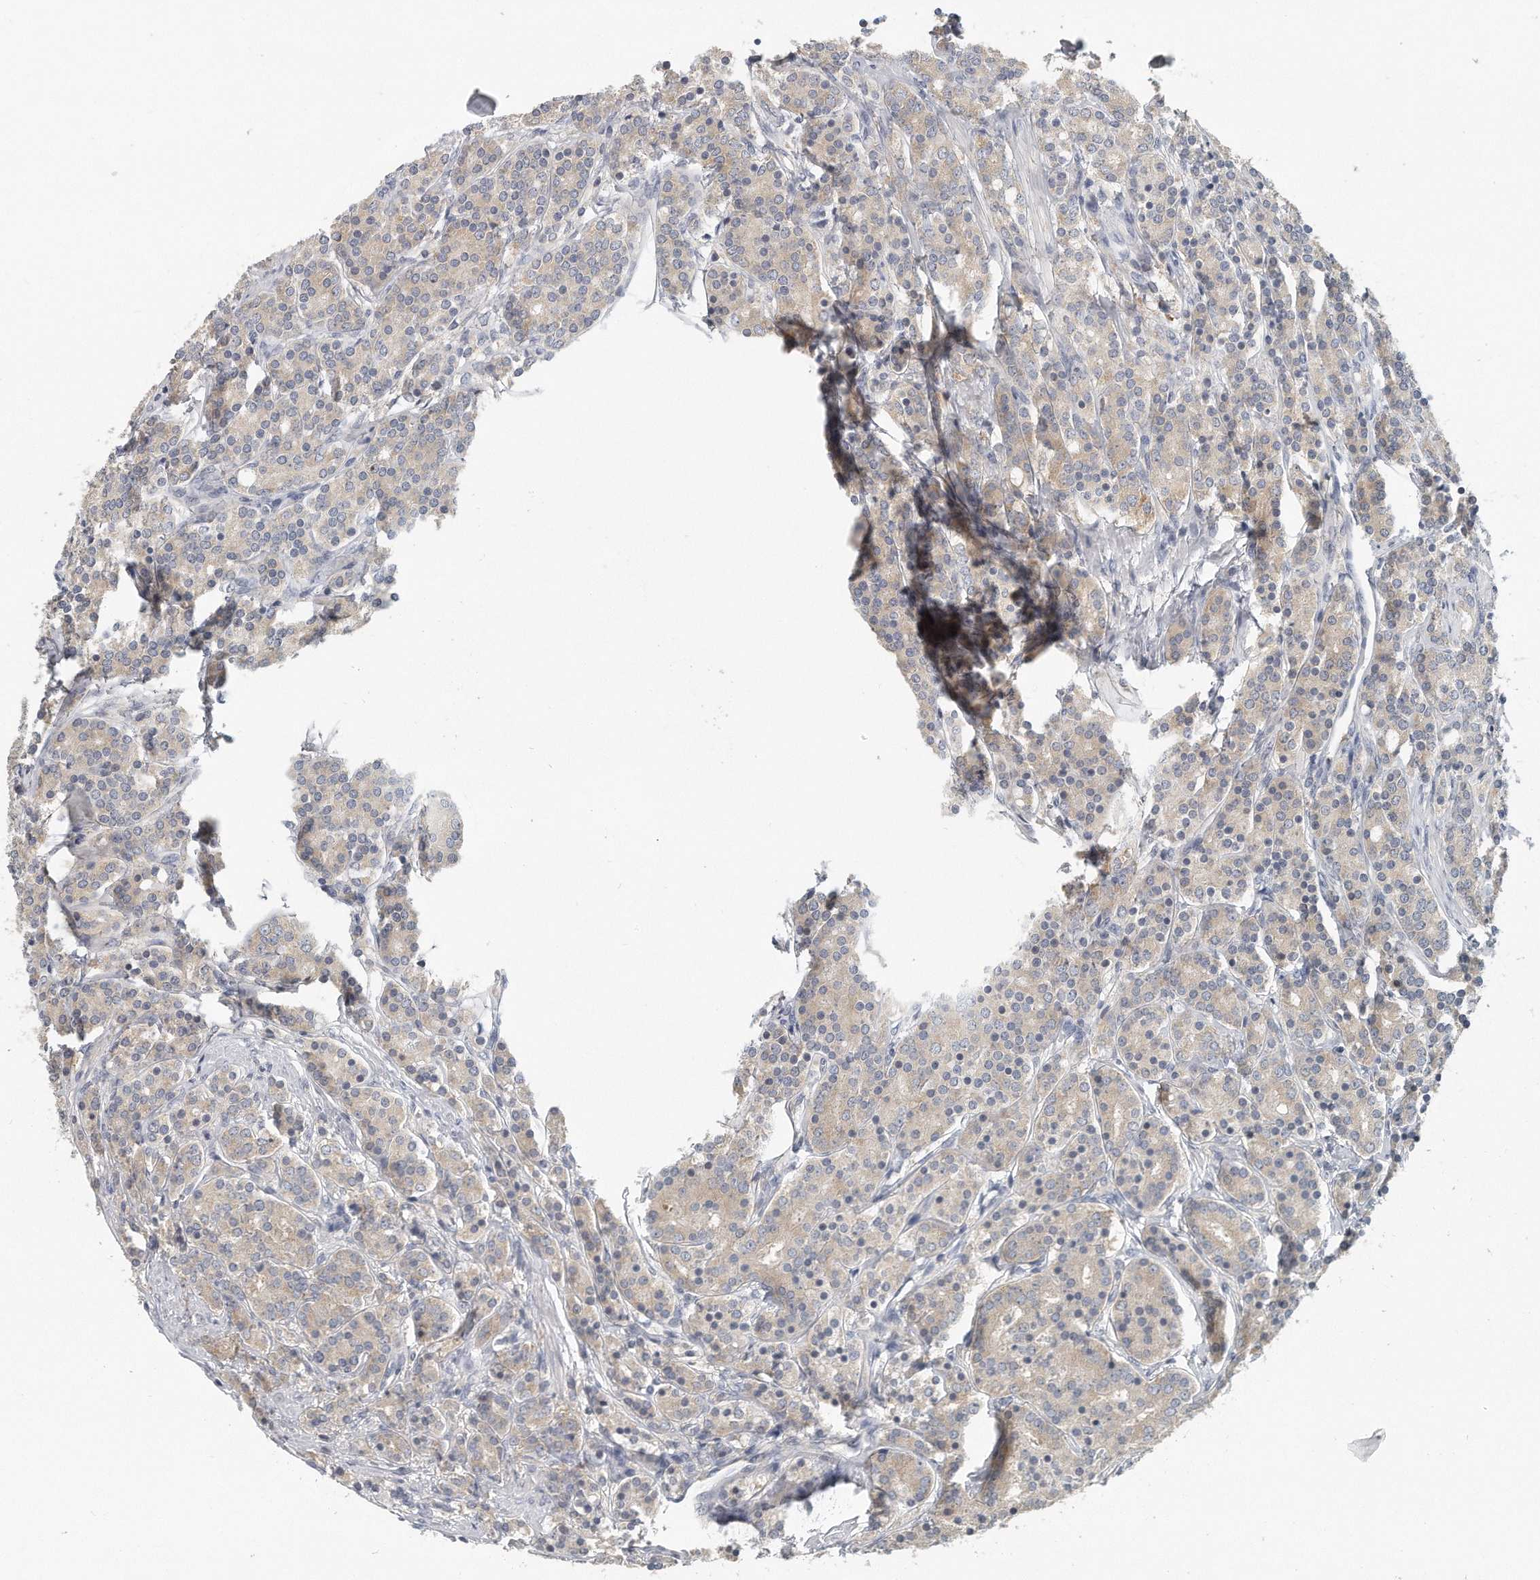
{"staining": {"intensity": "weak", "quantity": "<25%", "location": "cytoplasmic/membranous"}, "tissue": "prostate cancer", "cell_type": "Tumor cells", "image_type": "cancer", "snomed": [{"axis": "morphology", "description": "Adenocarcinoma, High grade"}, {"axis": "topography", "description": "Prostate"}], "caption": "Prostate high-grade adenocarcinoma was stained to show a protein in brown. There is no significant staining in tumor cells. (DAB (3,3'-diaminobenzidine) immunohistochemistry visualized using brightfield microscopy, high magnification).", "gene": "EIF3I", "patient": {"sex": "male", "age": 62}}